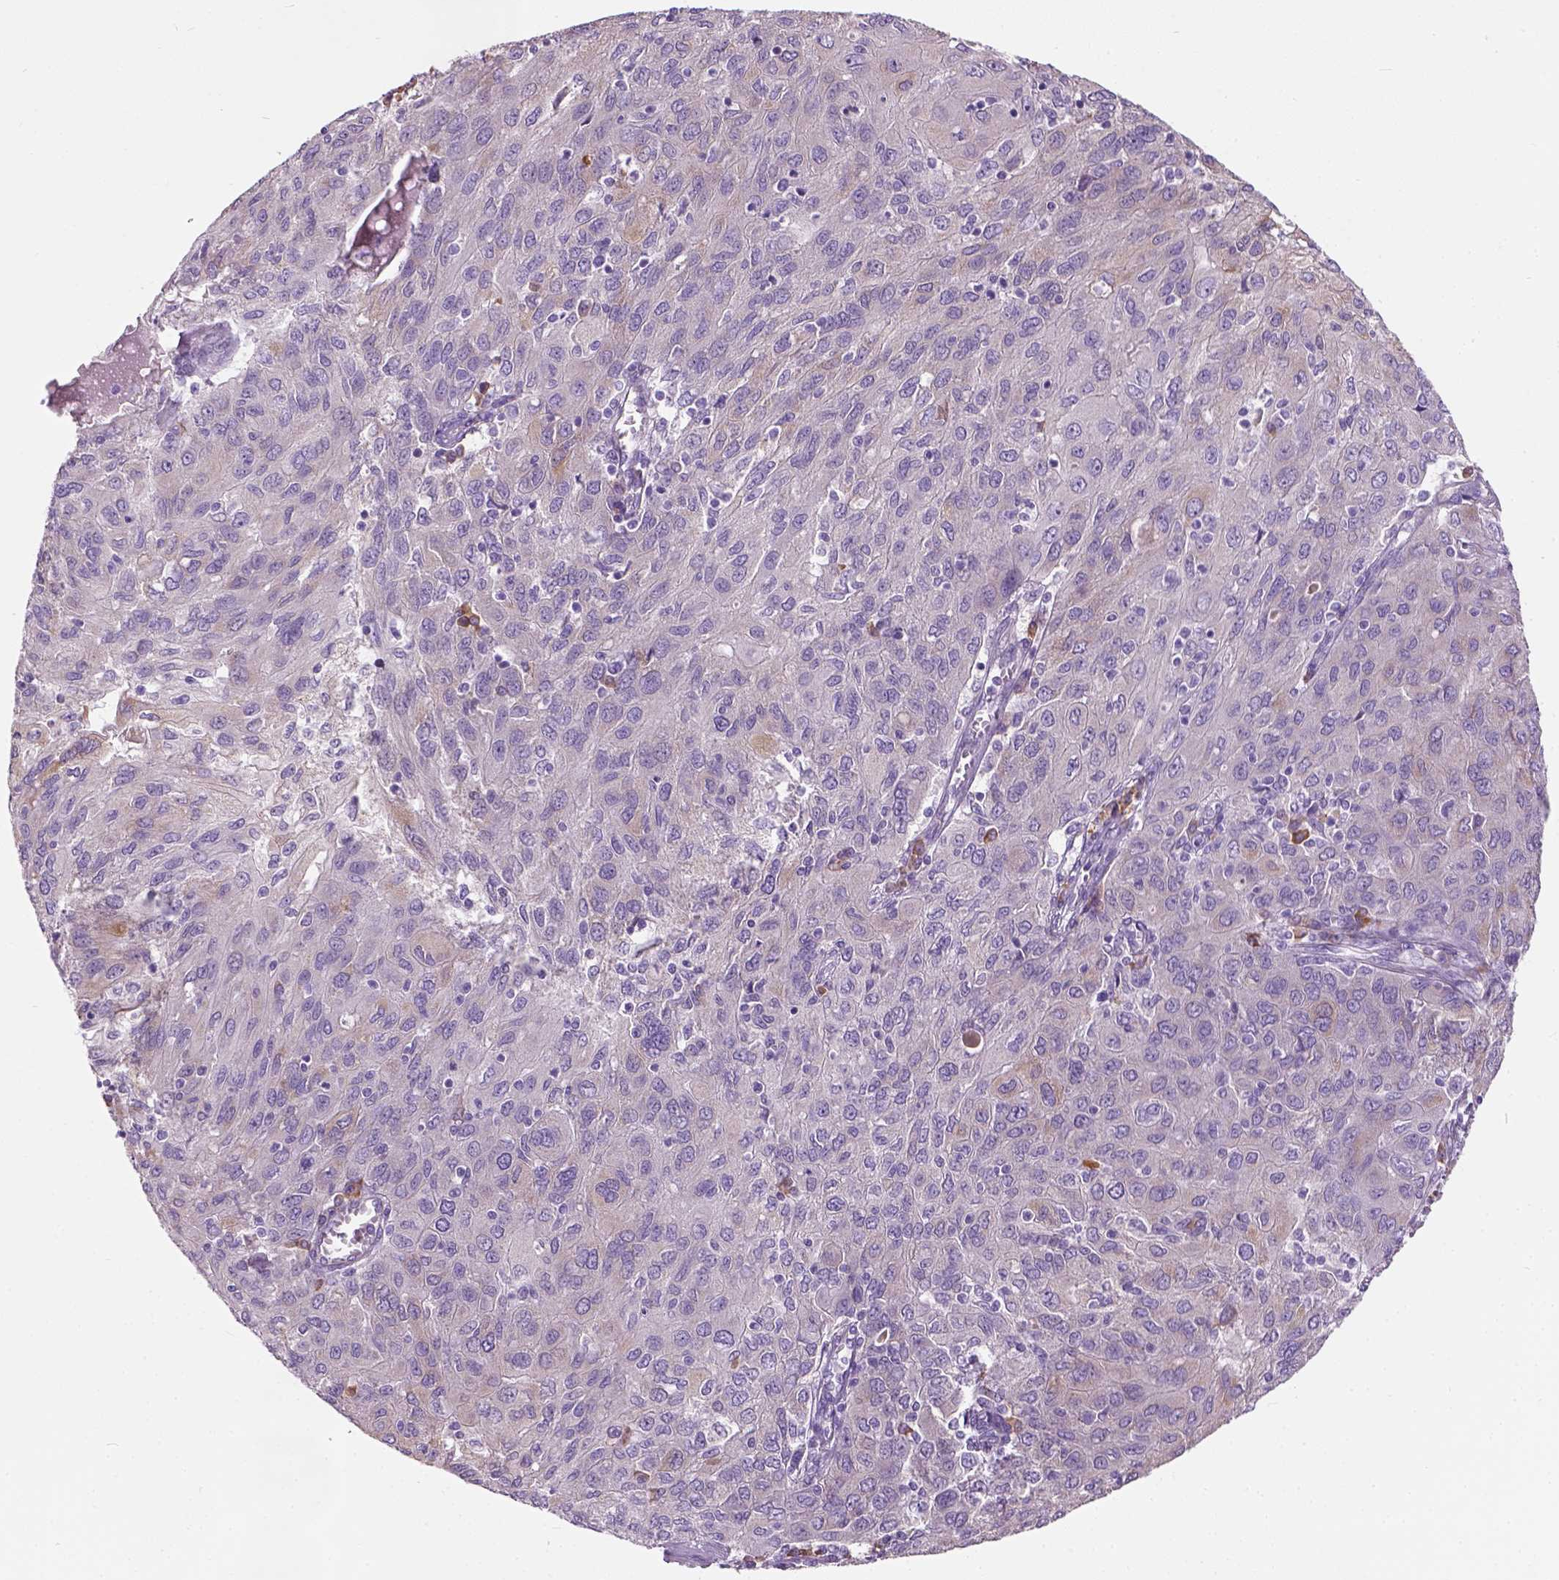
{"staining": {"intensity": "negative", "quantity": "none", "location": "none"}, "tissue": "ovarian cancer", "cell_type": "Tumor cells", "image_type": "cancer", "snomed": [{"axis": "morphology", "description": "Carcinoma, endometroid"}, {"axis": "topography", "description": "Ovary"}], "caption": "Ovarian endometroid carcinoma stained for a protein using IHC reveals no staining tumor cells.", "gene": "TRIM72", "patient": {"sex": "female", "age": 50}}